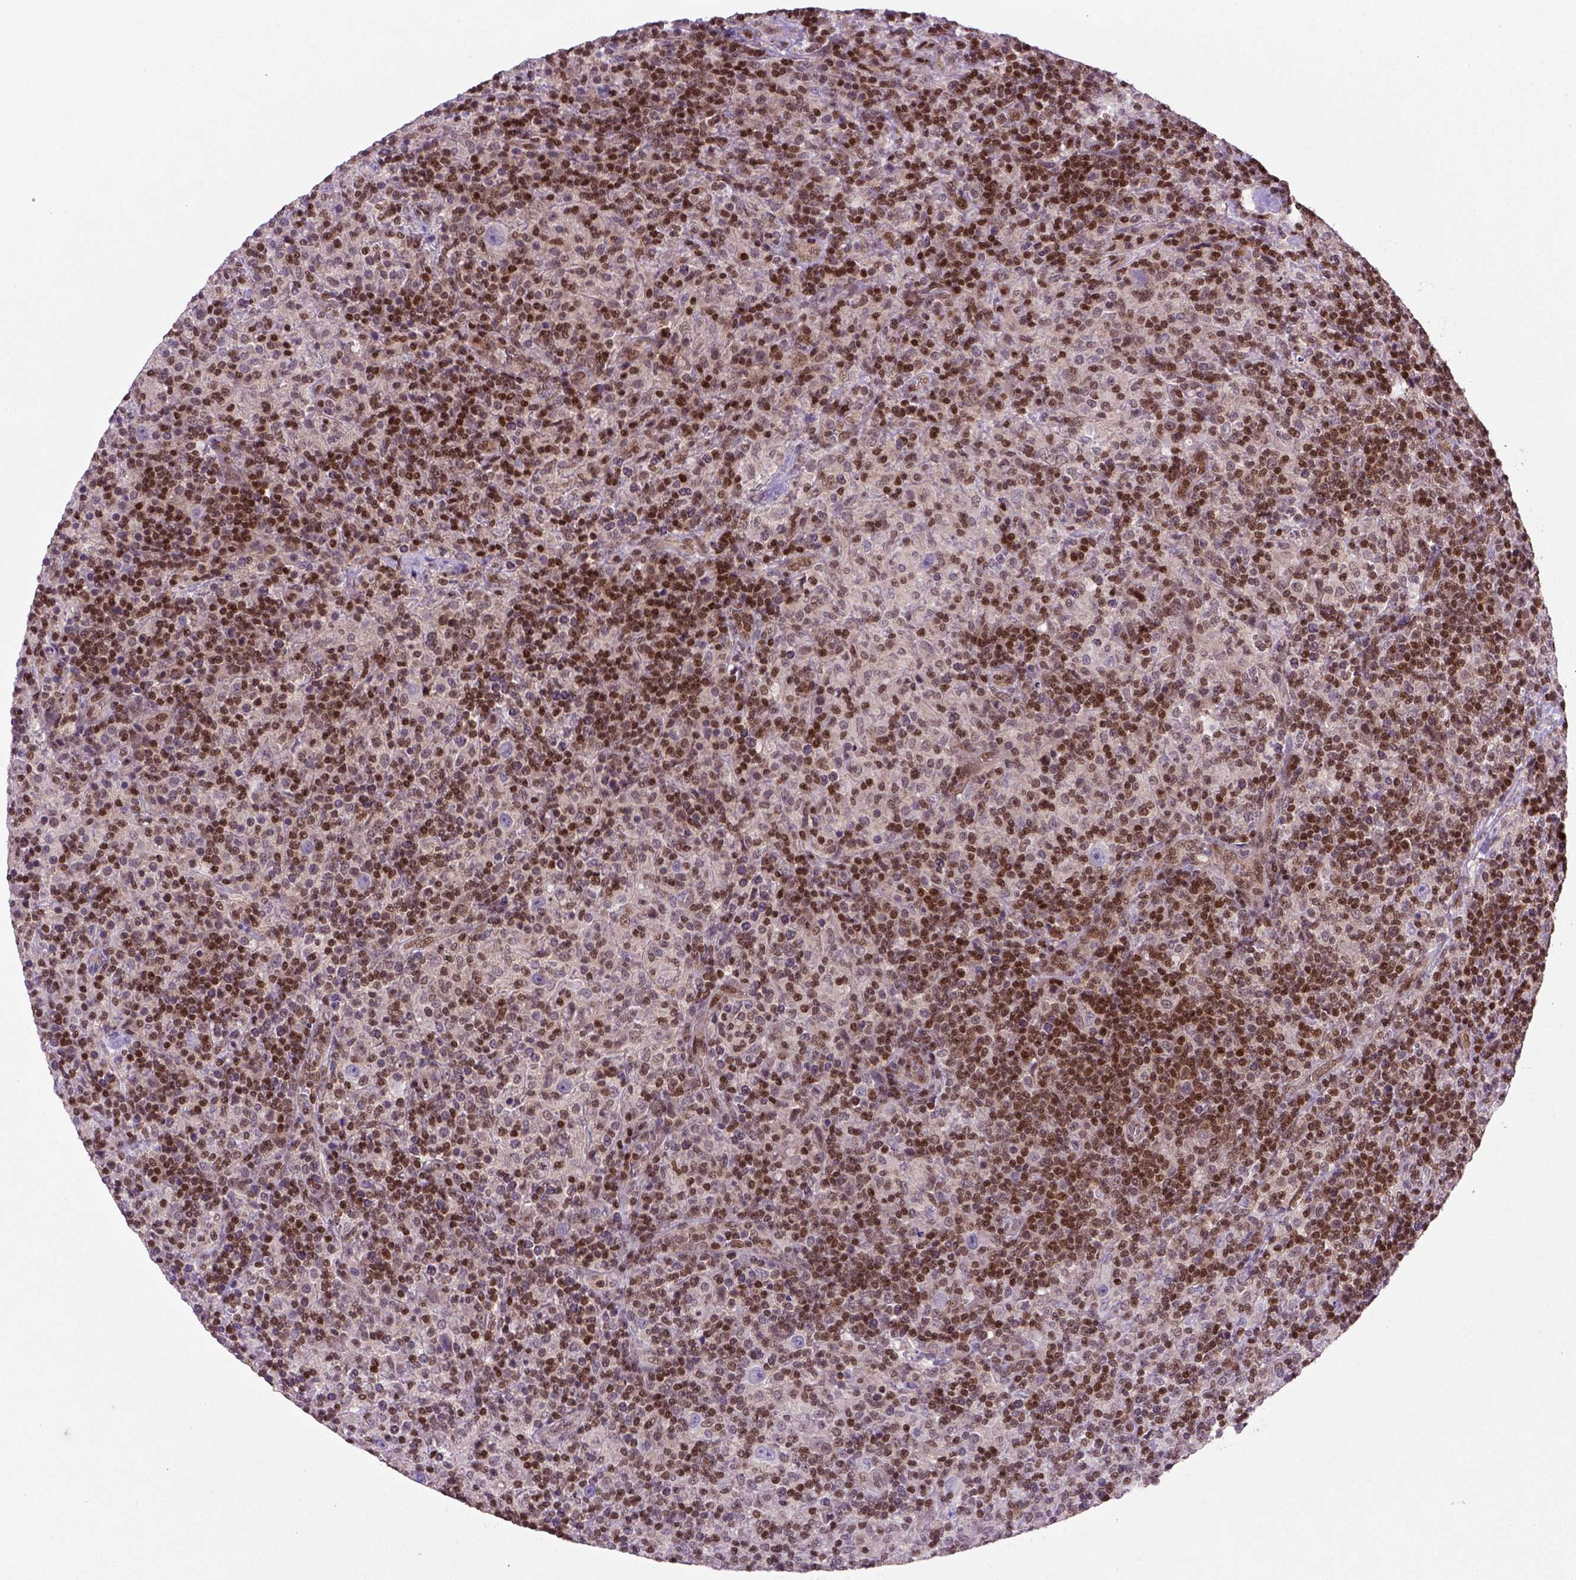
{"staining": {"intensity": "negative", "quantity": "none", "location": "none"}, "tissue": "lymphoma", "cell_type": "Tumor cells", "image_type": "cancer", "snomed": [{"axis": "morphology", "description": "Hodgkin's disease, NOS"}, {"axis": "topography", "description": "Lymph node"}], "caption": "Human Hodgkin's disease stained for a protein using immunohistochemistry reveals no expression in tumor cells.", "gene": "MGMT", "patient": {"sex": "male", "age": 70}}